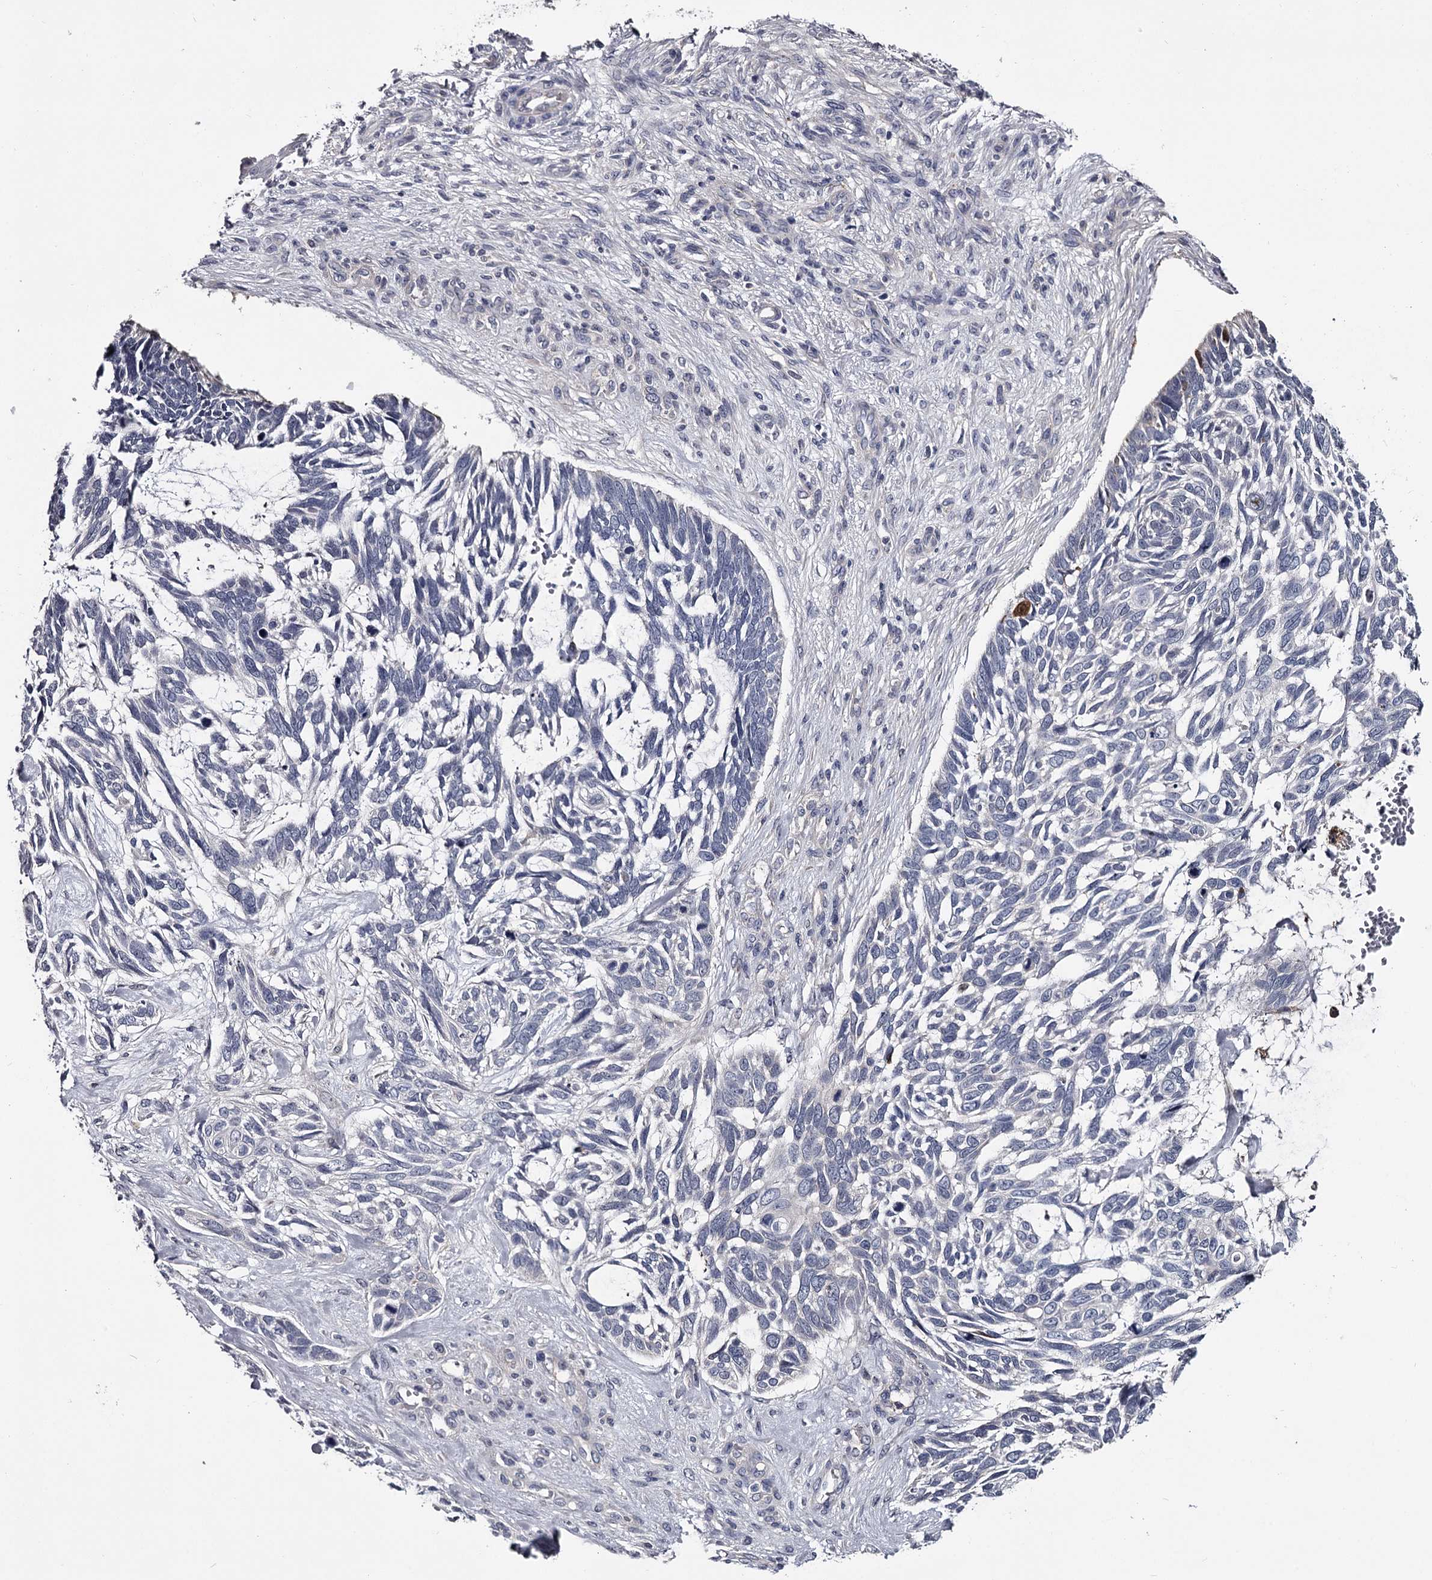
{"staining": {"intensity": "negative", "quantity": "none", "location": "none"}, "tissue": "skin cancer", "cell_type": "Tumor cells", "image_type": "cancer", "snomed": [{"axis": "morphology", "description": "Basal cell carcinoma"}, {"axis": "topography", "description": "Skin"}], "caption": "Skin basal cell carcinoma was stained to show a protein in brown. There is no significant positivity in tumor cells. The staining is performed using DAB (3,3'-diaminobenzidine) brown chromogen with nuclei counter-stained in using hematoxylin.", "gene": "GSTO1", "patient": {"sex": "male", "age": 88}}